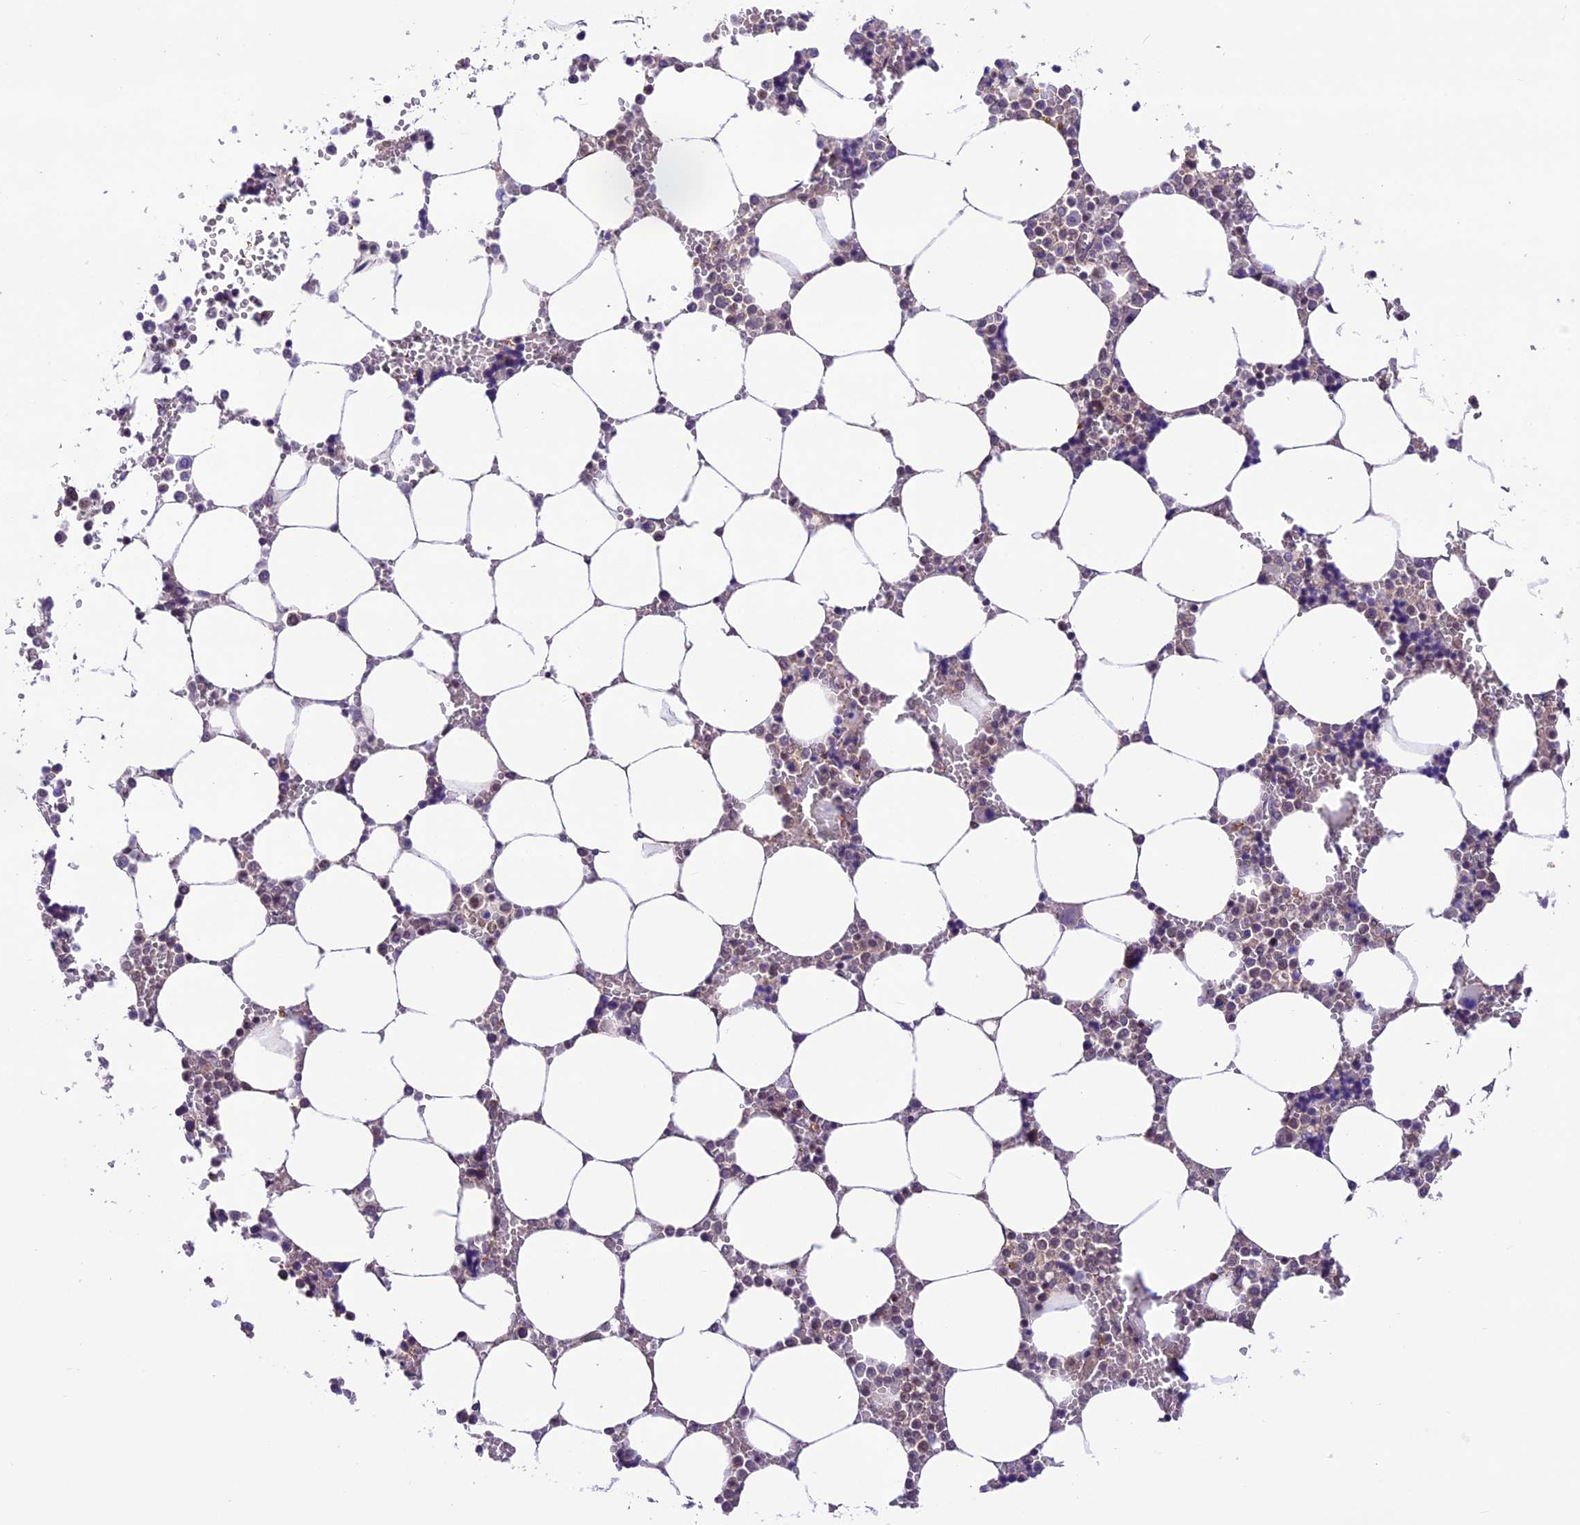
{"staining": {"intensity": "moderate", "quantity": "<25%", "location": "cytoplasmic/membranous,nuclear"}, "tissue": "bone marrow", "cell_type": "Hematopoietic cells", "image_type": "normal", "snomed": [{"axis": "morphology", "description": "Normal tissue, NOS"}, {"axis": "topography", "description": "Bone marrow"}], "caption": "IHC (DAB) staining of unremarkable bone marrow shows moderate cytoplasmic/membranous,nuclear protein positivity in approximately <25% of hematopoietic cells. The protein of interest is shown in brown color, while the nuclei are stained blue.", "gene": "SHKBP1", "patient": {"sex": "male", "age": 64}}